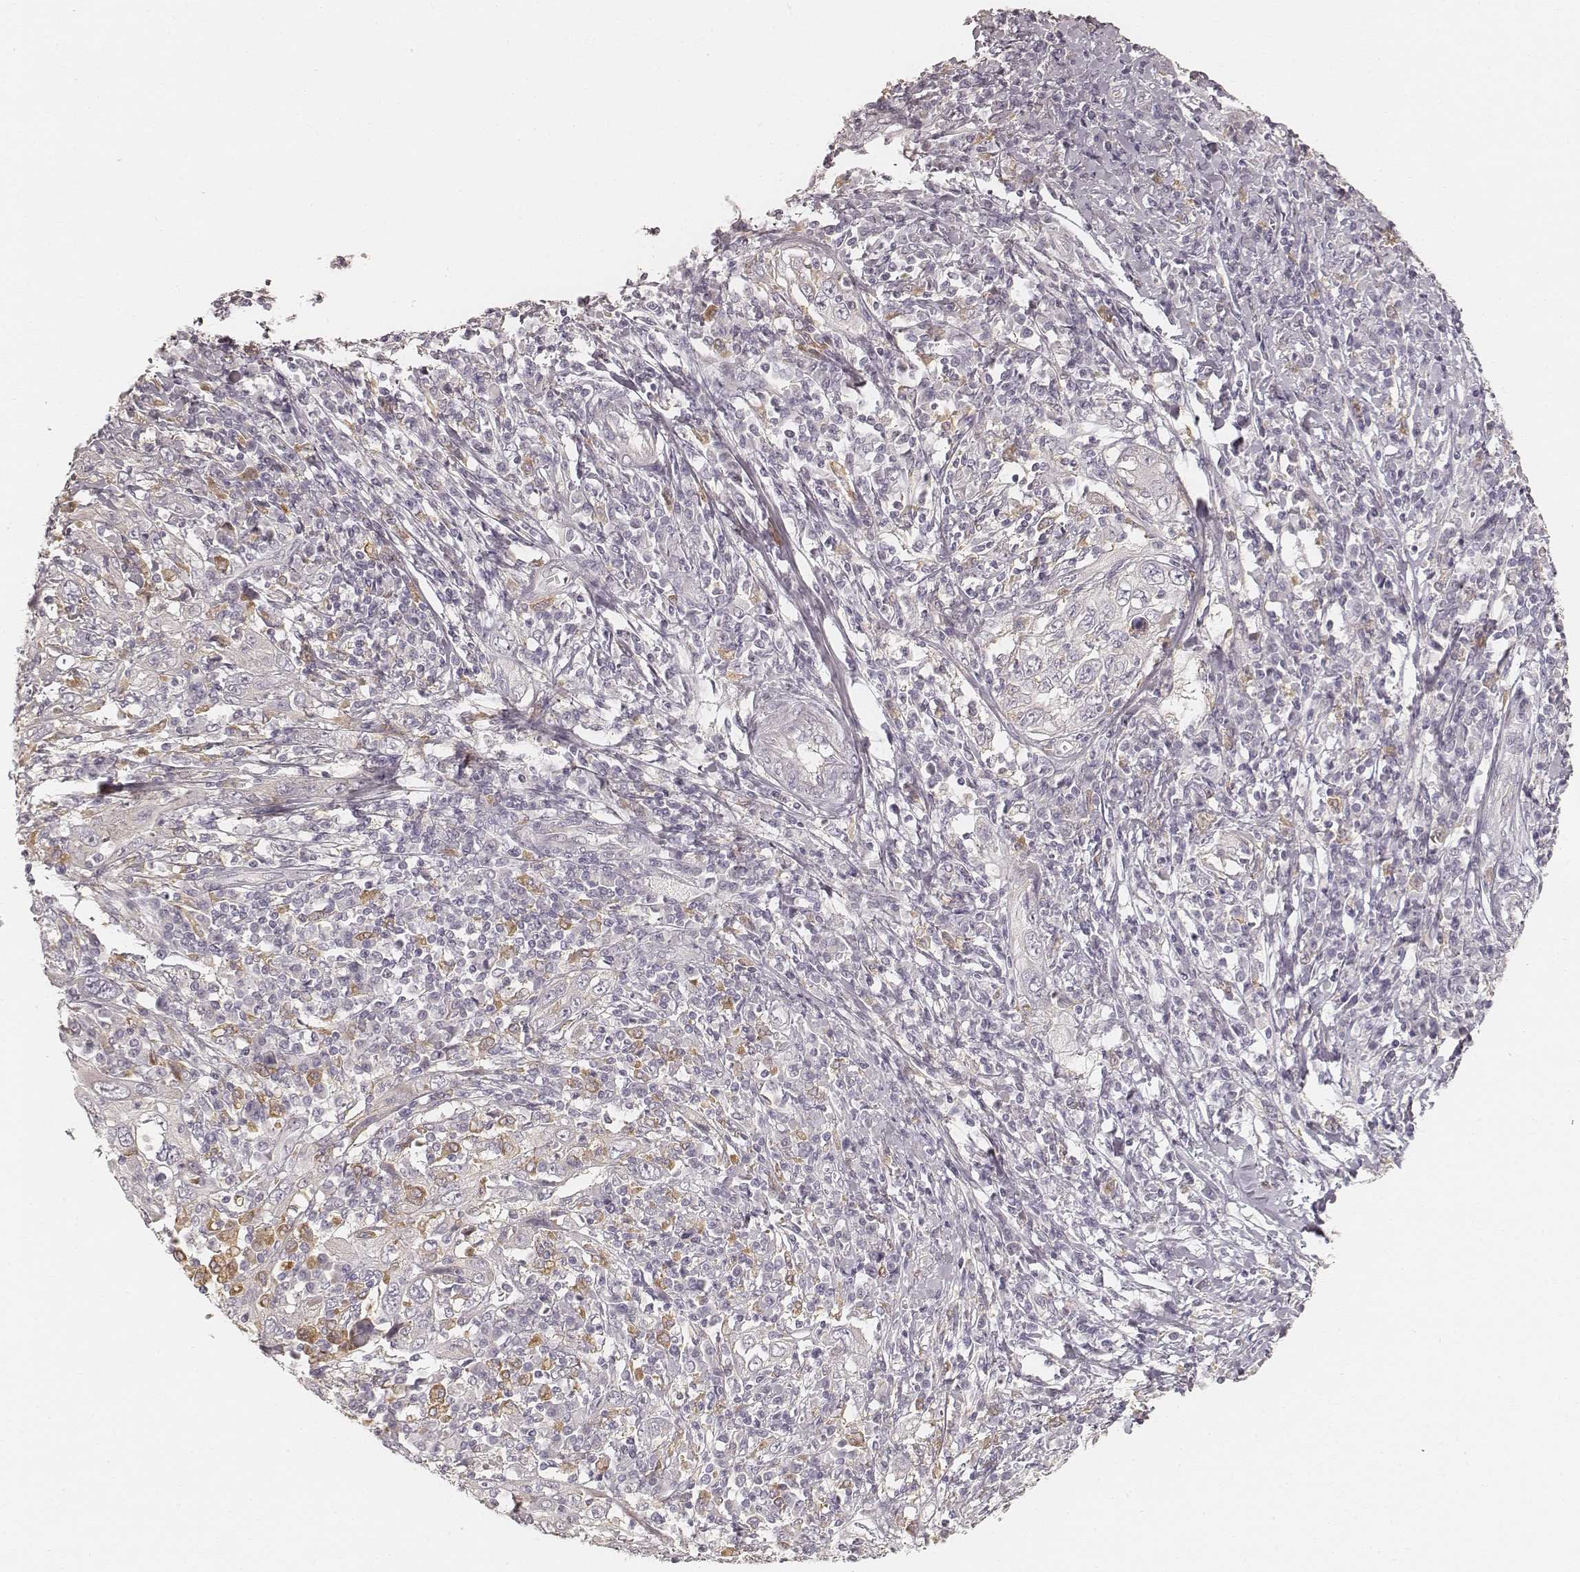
{"staining": {"intensity": "negative", "quantity": "none", "location": "none"}, "tissue": "cervical cancer", "cell_type": "Tumor cells", "image_type": "cancer", "snomed": [{"axis": "morphology", "description": "Squamous cell carcinoma, NOS"}, {"axis": "topography", "description": "Cervix"}], "caption": "IHC photomicrograph of human cervical cancer stained for a protein (brown), which shows no positivity in tumor cells.", "gene": "FMNL2", "patient": {"sex": "female", "age": 46}}